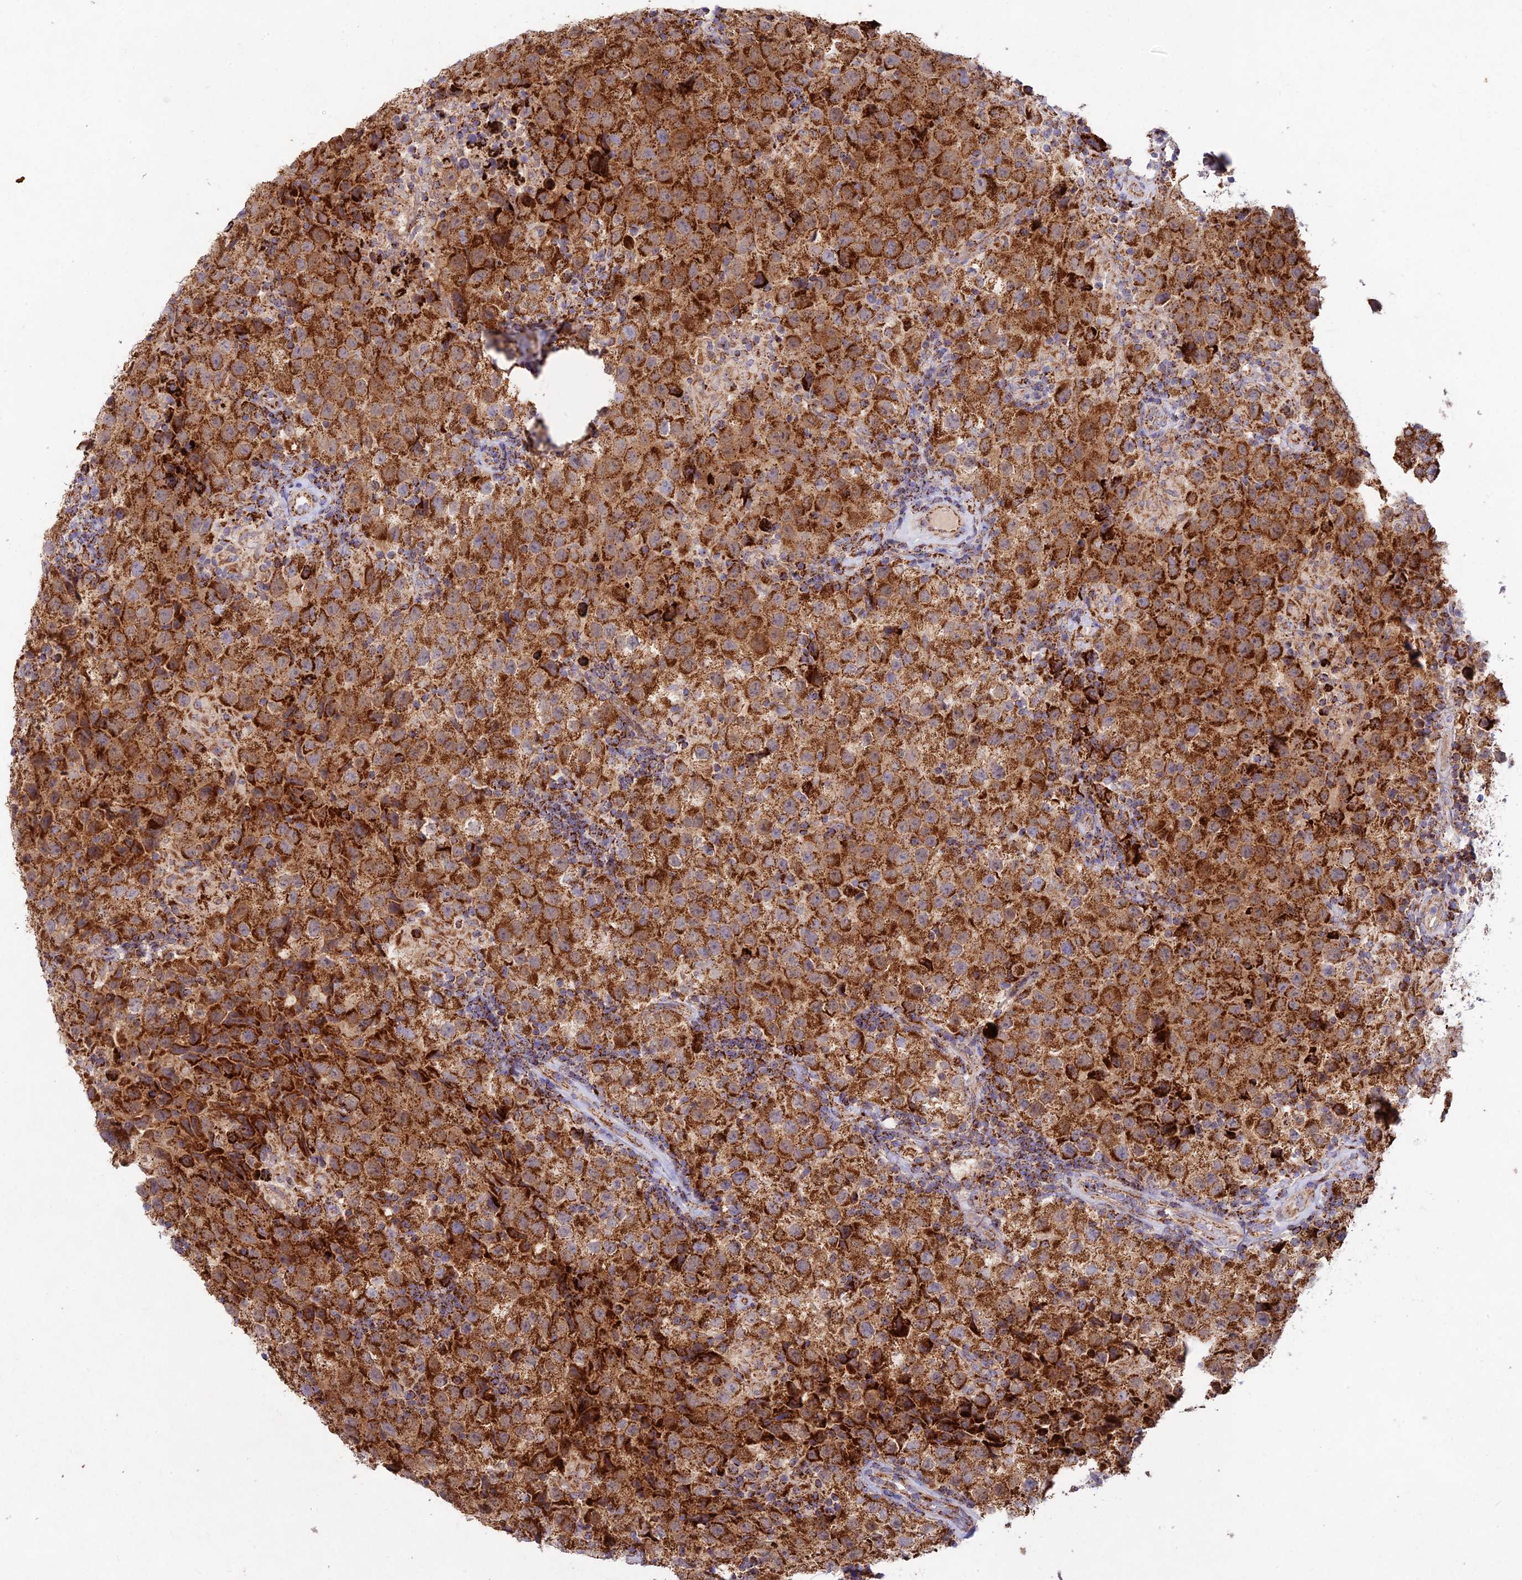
{"staining": {"intensity": "strong", "quantity": ">75%", "location": "cytoplasmic/membranous"}, "tissue": "testis cancer", "cell_type": "Tumor cells", "image_type": "cancer", "snomed": [{"axis": "morphology", "description": "Seminoma, NOS"}, {"axis": "morphology", "description": "Carcinoma, Embryonal, NOS"}, {"axis": "topography", "description": "Testis"}], "caption": "Approximately >75% of tumor cells in human testis cancer demonstrate strong cytoplasmic/membranous protein staining as visualized by brown immunohistochemical staining.", "gene": "KHDC3L", "patient": {"sex": "male", "age": 41}}